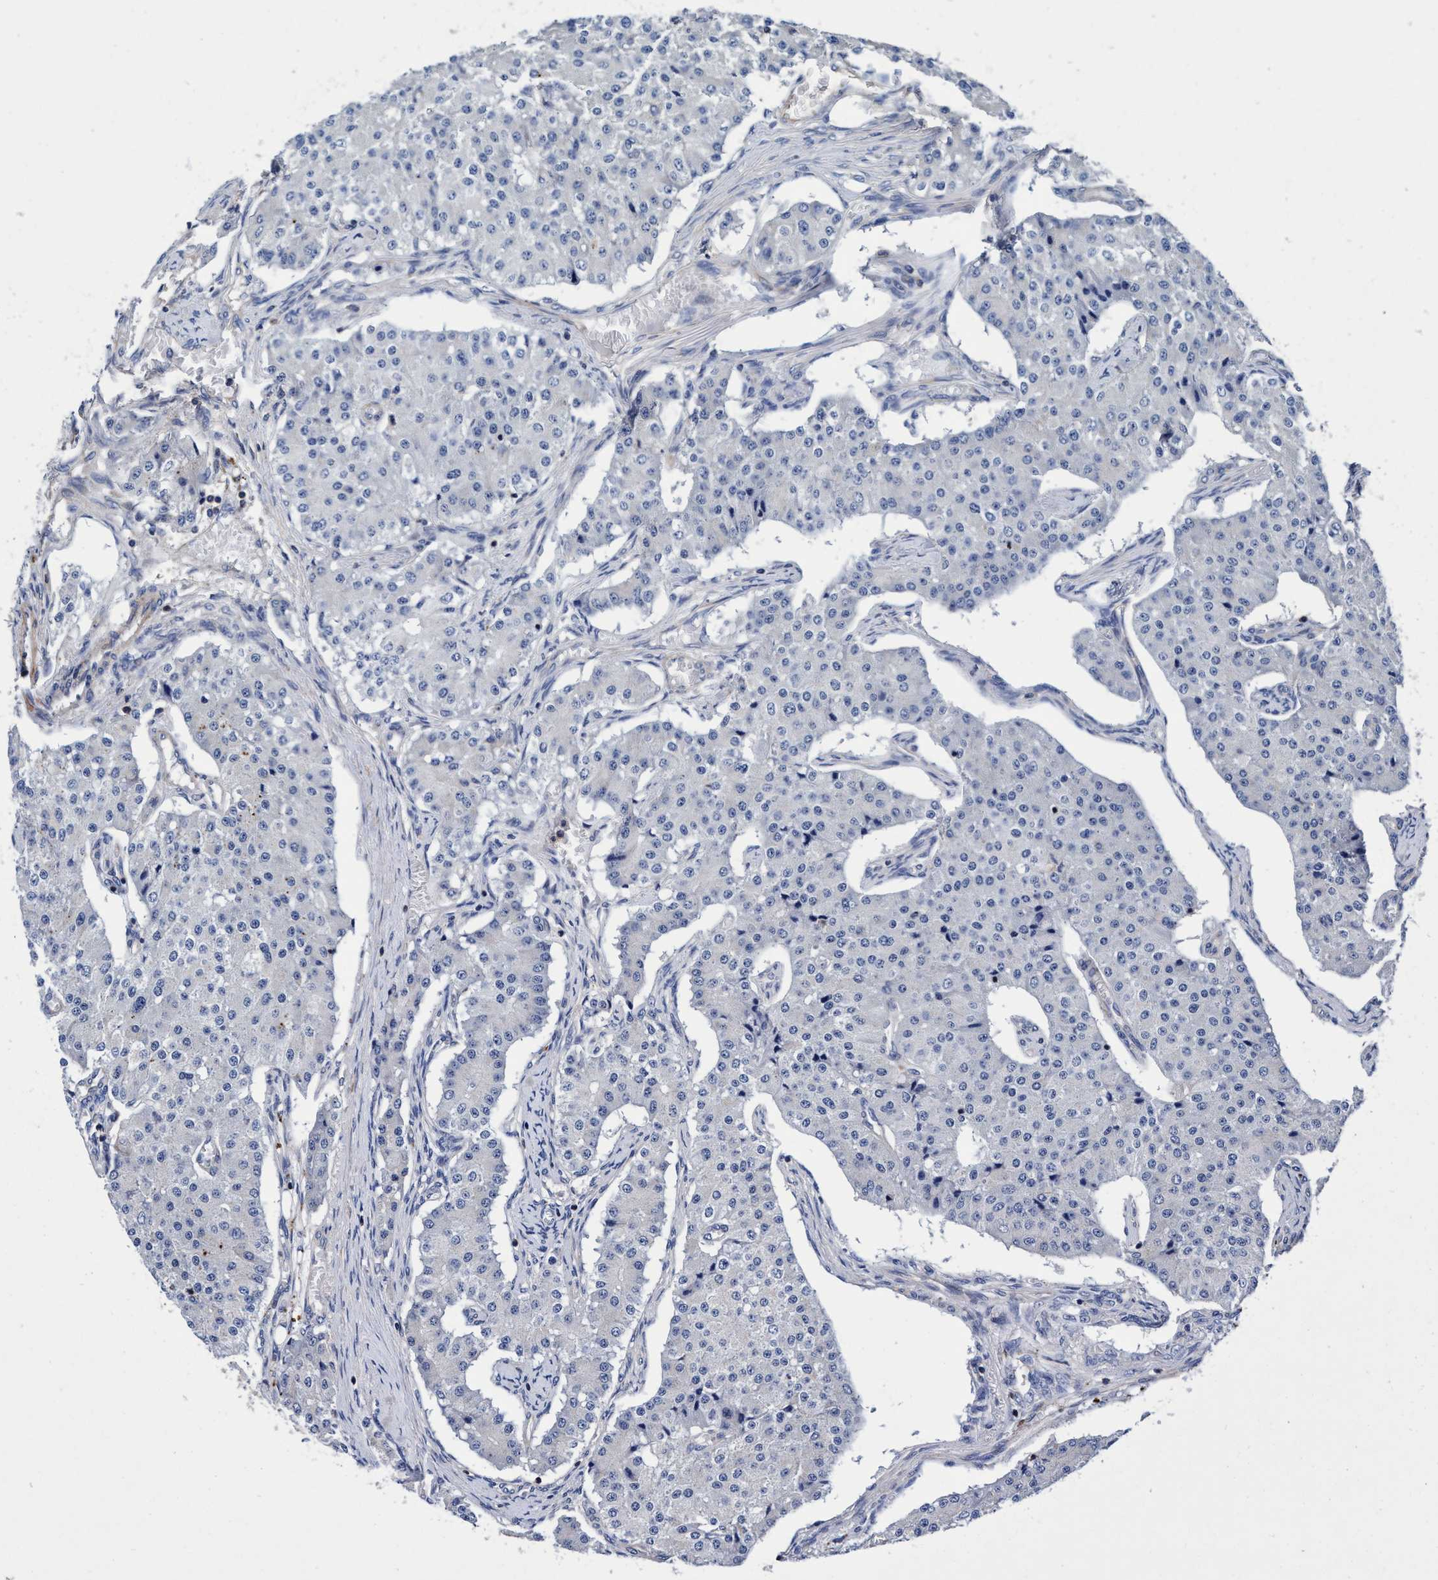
{"staining": {"intensity": "negative", "quantity": "none", "location": "none"}, "tissue": "carcinoid", "cell_type": "Tumor cells", "image_type": "cancer", "snomed": [{"axis": "morphology", "description": "Carcinoid, malignant, NOS"}, {"axis": "topography", "description": "Colon"}], "caption": "DAB immunohistochemical staining of carcinoid (malignant) reveals no significant expression in tumor cells.", "gene": "RNF208", "patient": {"sex": "female", "age": 52}}